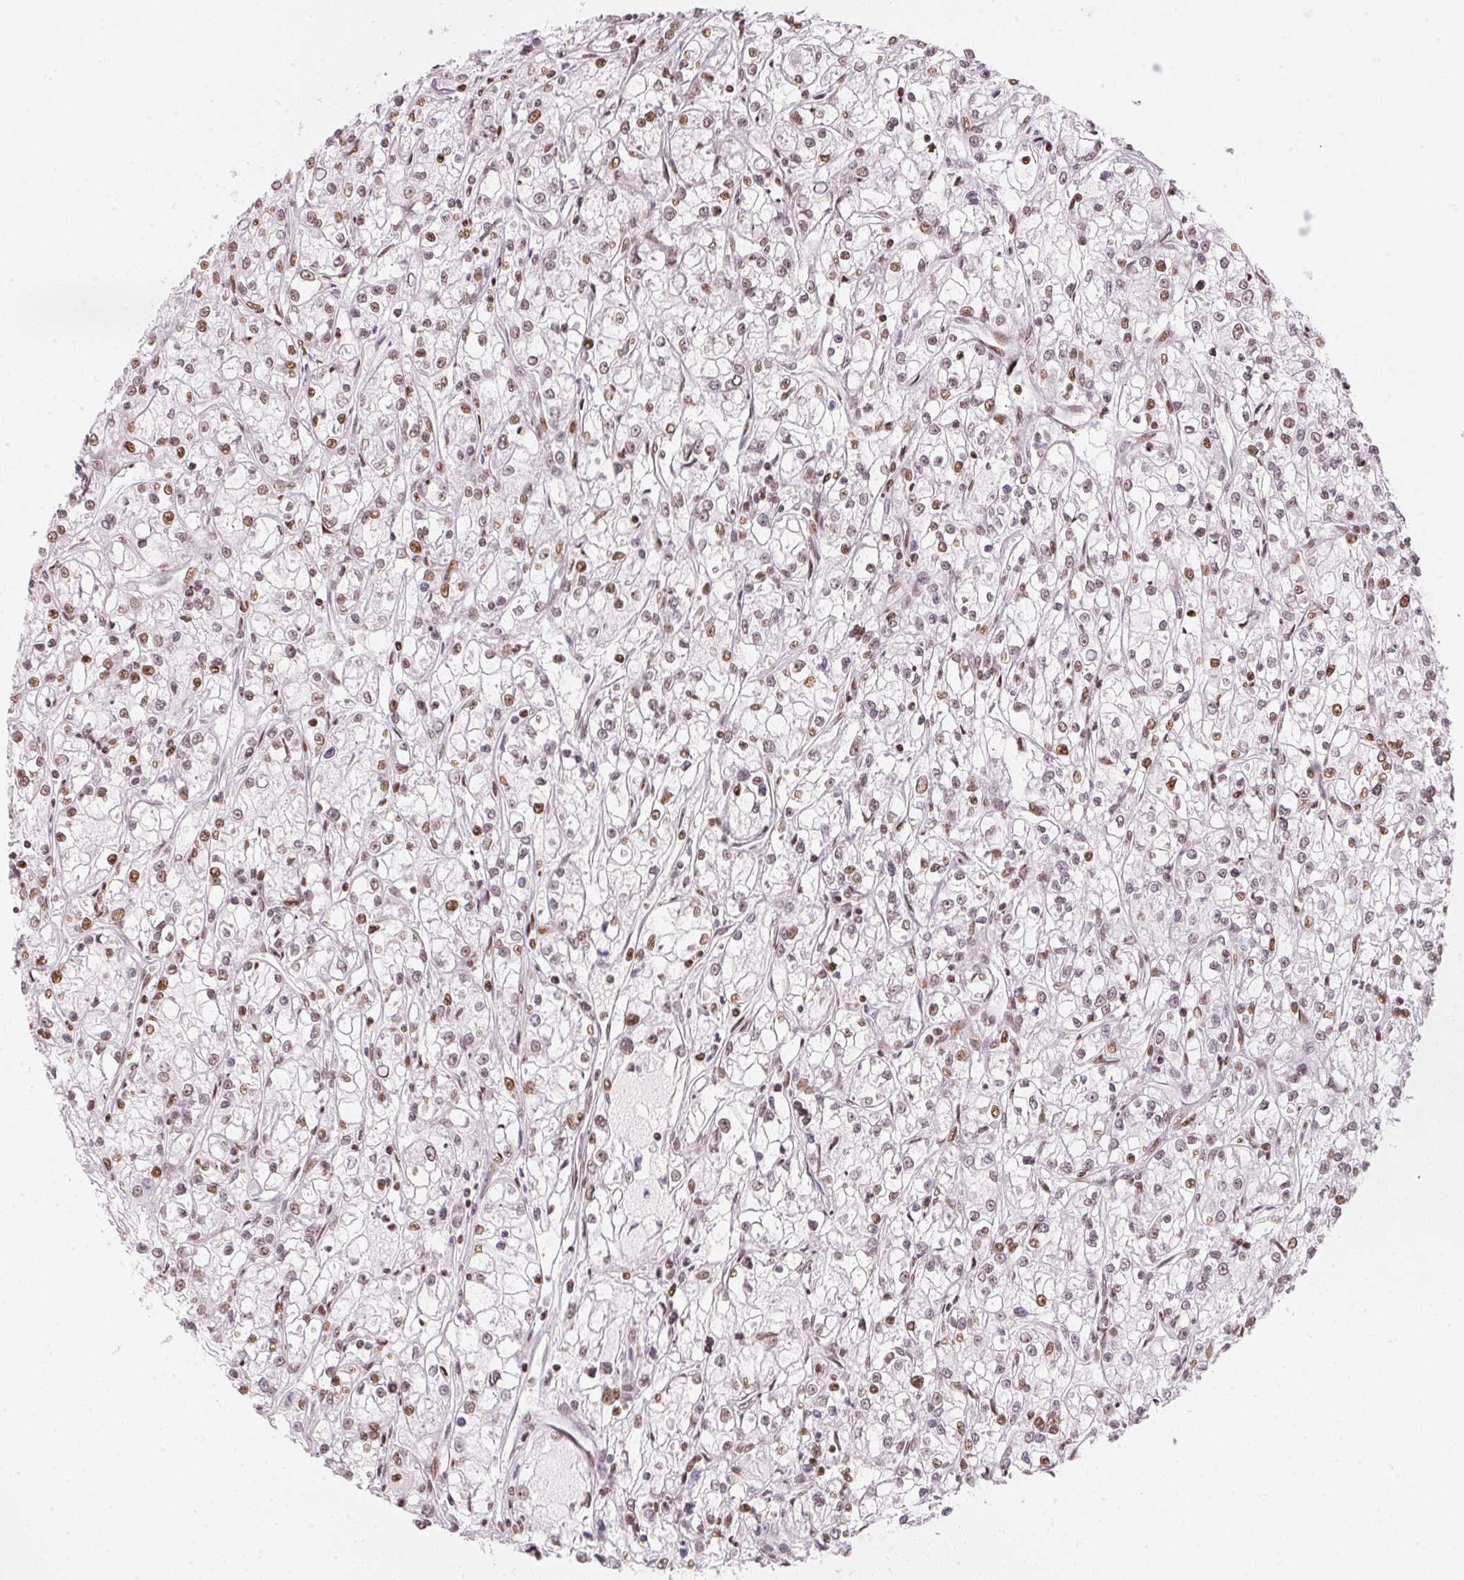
{"staining": {"intensity": "weak", "quantity": "25%-75%", "location": "nuclear"}, "tissue": "renal cancer", "cell_type": "Tumor cells", "image_type": "cancer", "snomed": [{"axis": "morphology", "description": "Adenocarcinoma, NOS"}, {"axis": "topography", "description": "Kidney"}], "caption": "Protein expression analysis of human adenocarcinoma (renal) reveals weak nuclear expression in approximately 25%-75% of tumor cells.", "gene": "KAT6A", "patient": {"sex": "female", "age": 59}}